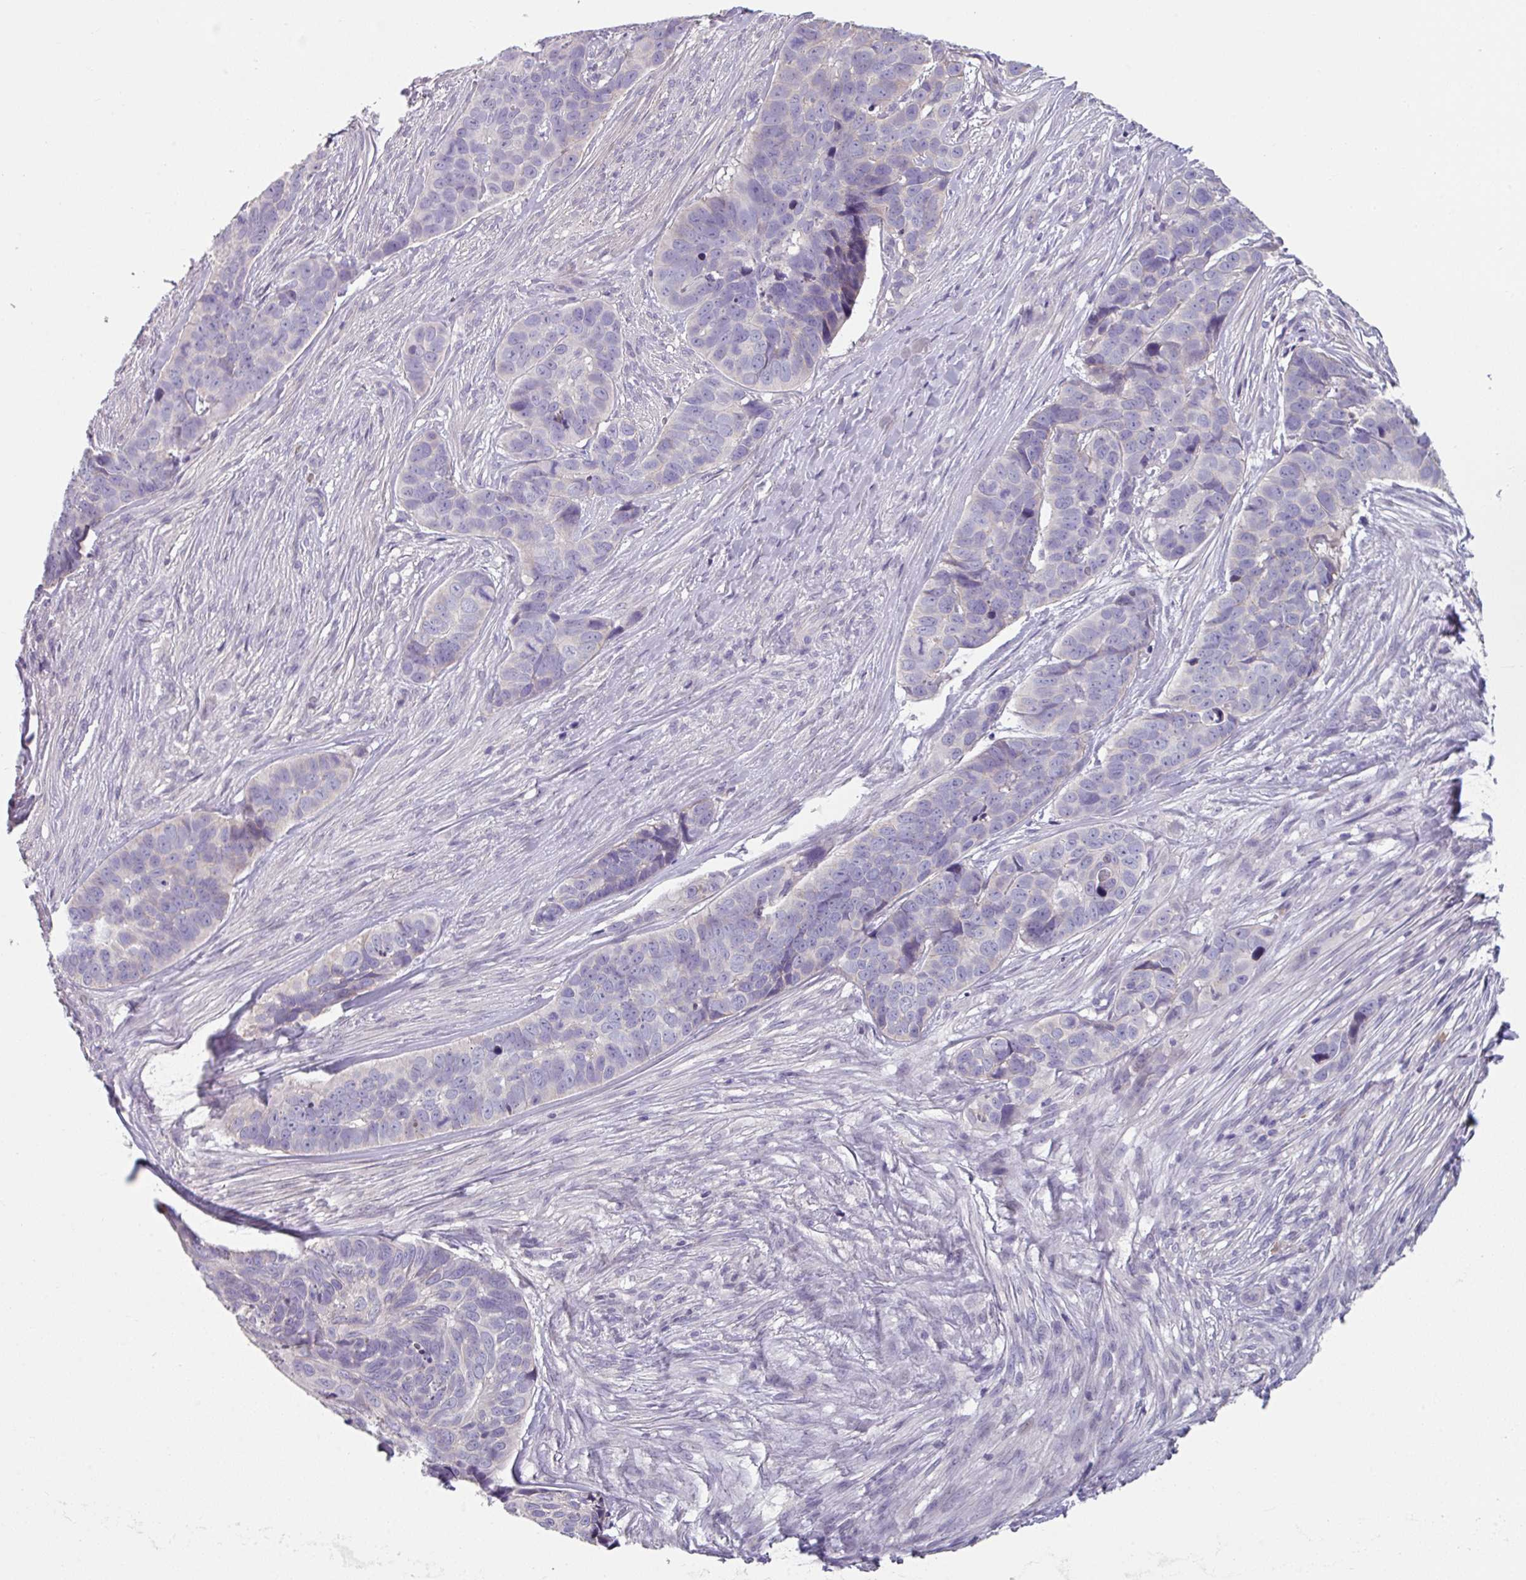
{"staining": {"intensity": "negative", "quantity": "none", "location": "none"}, "tissue": "skin cancer", "cell_type": "Tumor cells", "image_type": "cancer", "snomed": [{"axis": "morphology", "description": "Basal cell carcinoma"}, {"axis": "topography", "description": "Skin"}], "caption": "High power microscopy photomicrograph of an immunohistochemistry micrograph of skin basal cell carcinoma, revealing no significant expression in tumor cells.", "gene": "TMEM132A", "patient": {"sex": "female", "age": 82}}